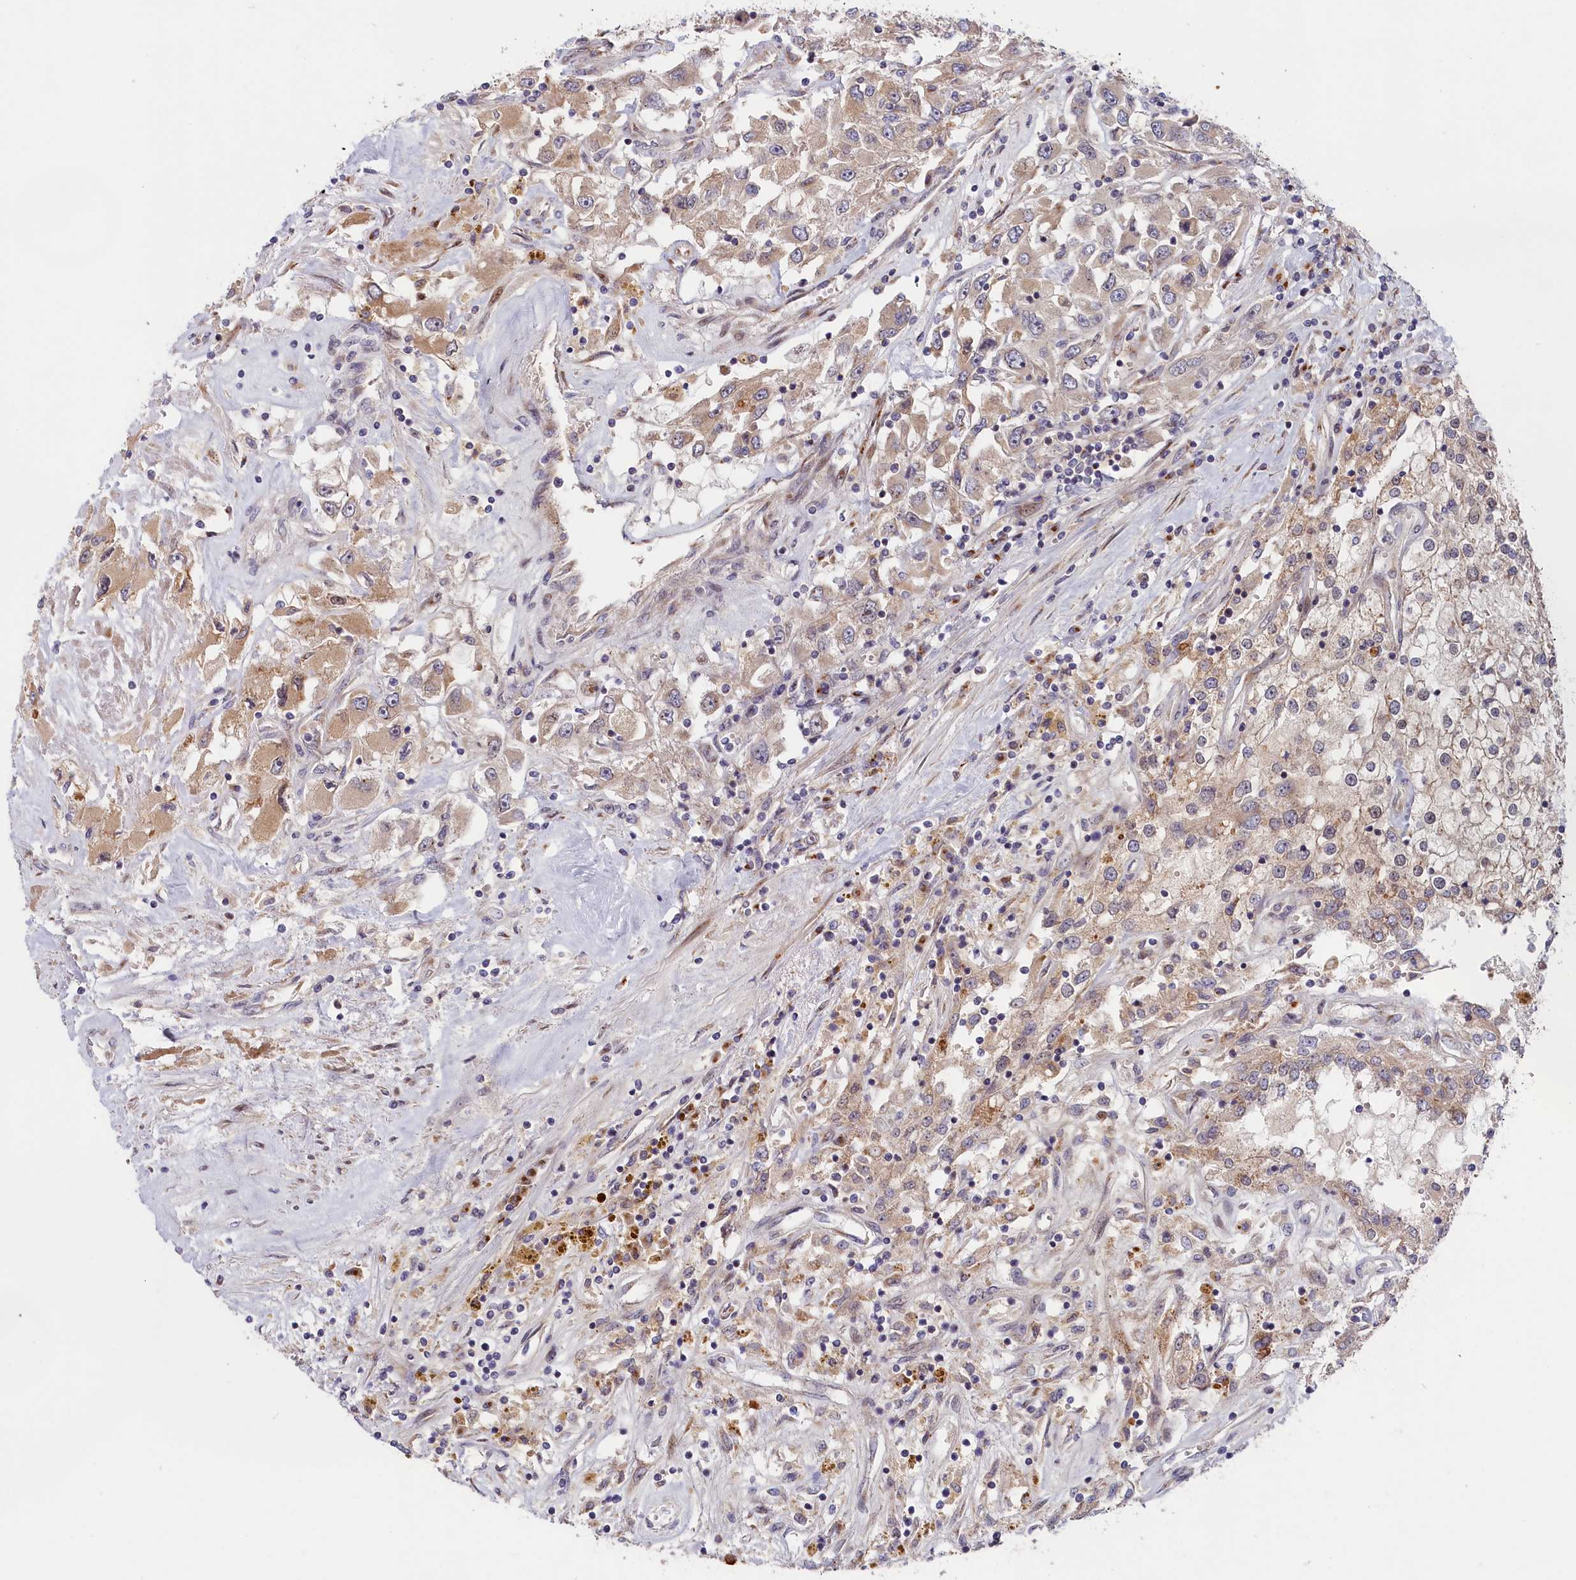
{"staining": {"intensity": "weak", "quantity": "25%-75%", "location": "cytoplasmic/membranous"}, "tissue": "renal cancer", "cell_type": "Tumor cells", "image_type": "cancer", "snomed": [{"axis": "morphology", "description": "Adenocarcinoma, NOS"}, {"axis": "topography", "description": "Kidney"}], "caption": "Human adenocarcinoma (renal) stained for a protein (brown) shows weak cytoplasmic/membranous positive expression in approximately 25%-75% of tumor cells.", "gene": "CHST12", "patient": {"sex": "female", "age": 52}}